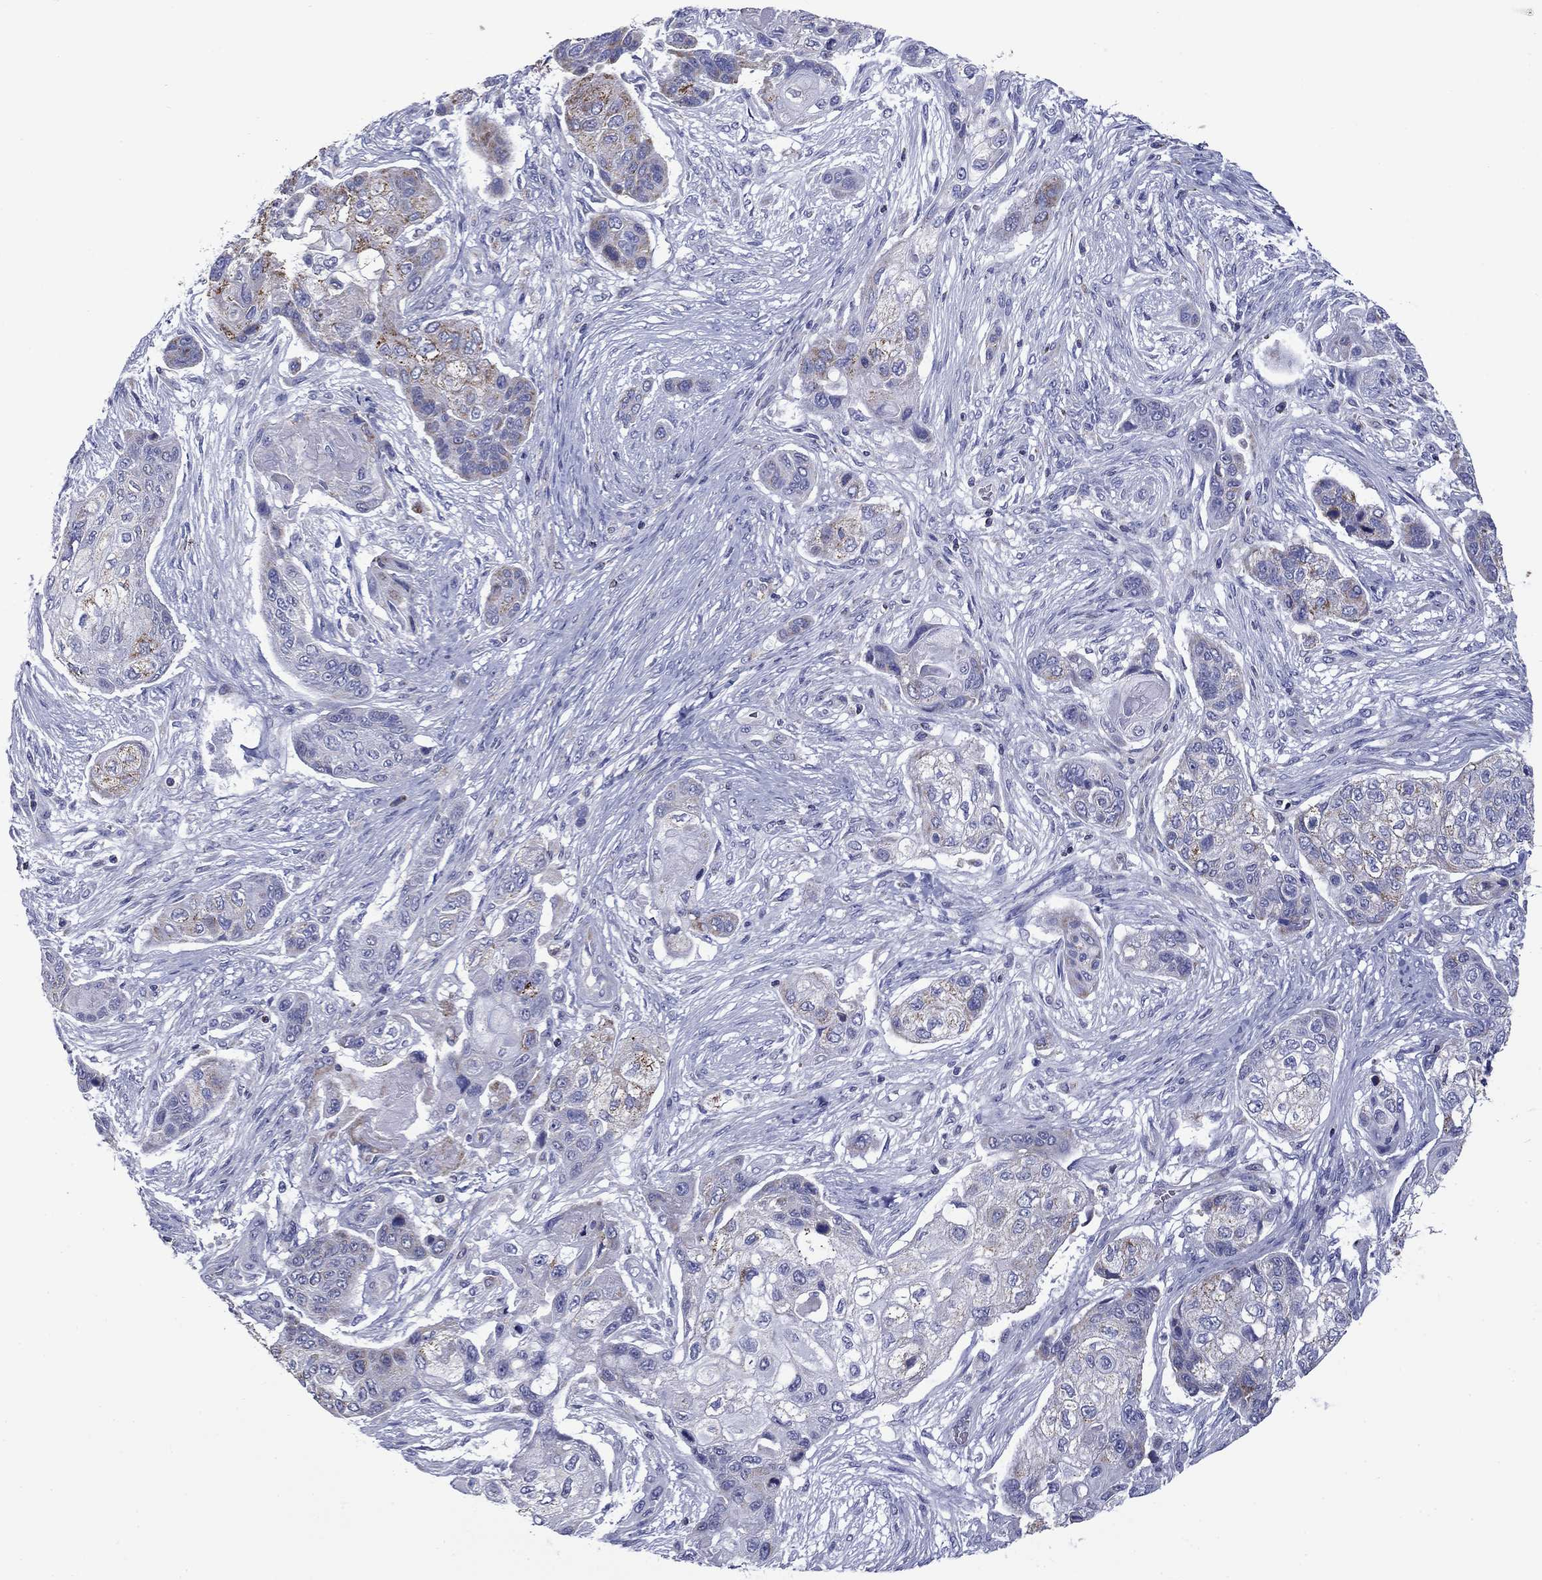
{"staining": {"intensity": "moderate", "quantity": "<25%", "location": "cytoplasmic/membranous"}, "tissue": "lung cancer", "cell_type": "Tumor cells", "image_type": "cancer", "snomed": [{"axis": "morphology", "description": "Squamous cell carcinoma, NOS"}, {"axis": "topography", "description": "Lung"}], "caption": "The immunohistochemical stain highlights moderate cytoplasmic/membranous positivity in tumor cells of lung squamous cell carcinoma tissue.", "gene": "ACADSB", "patient": {"sex": "male", "age": 69}}